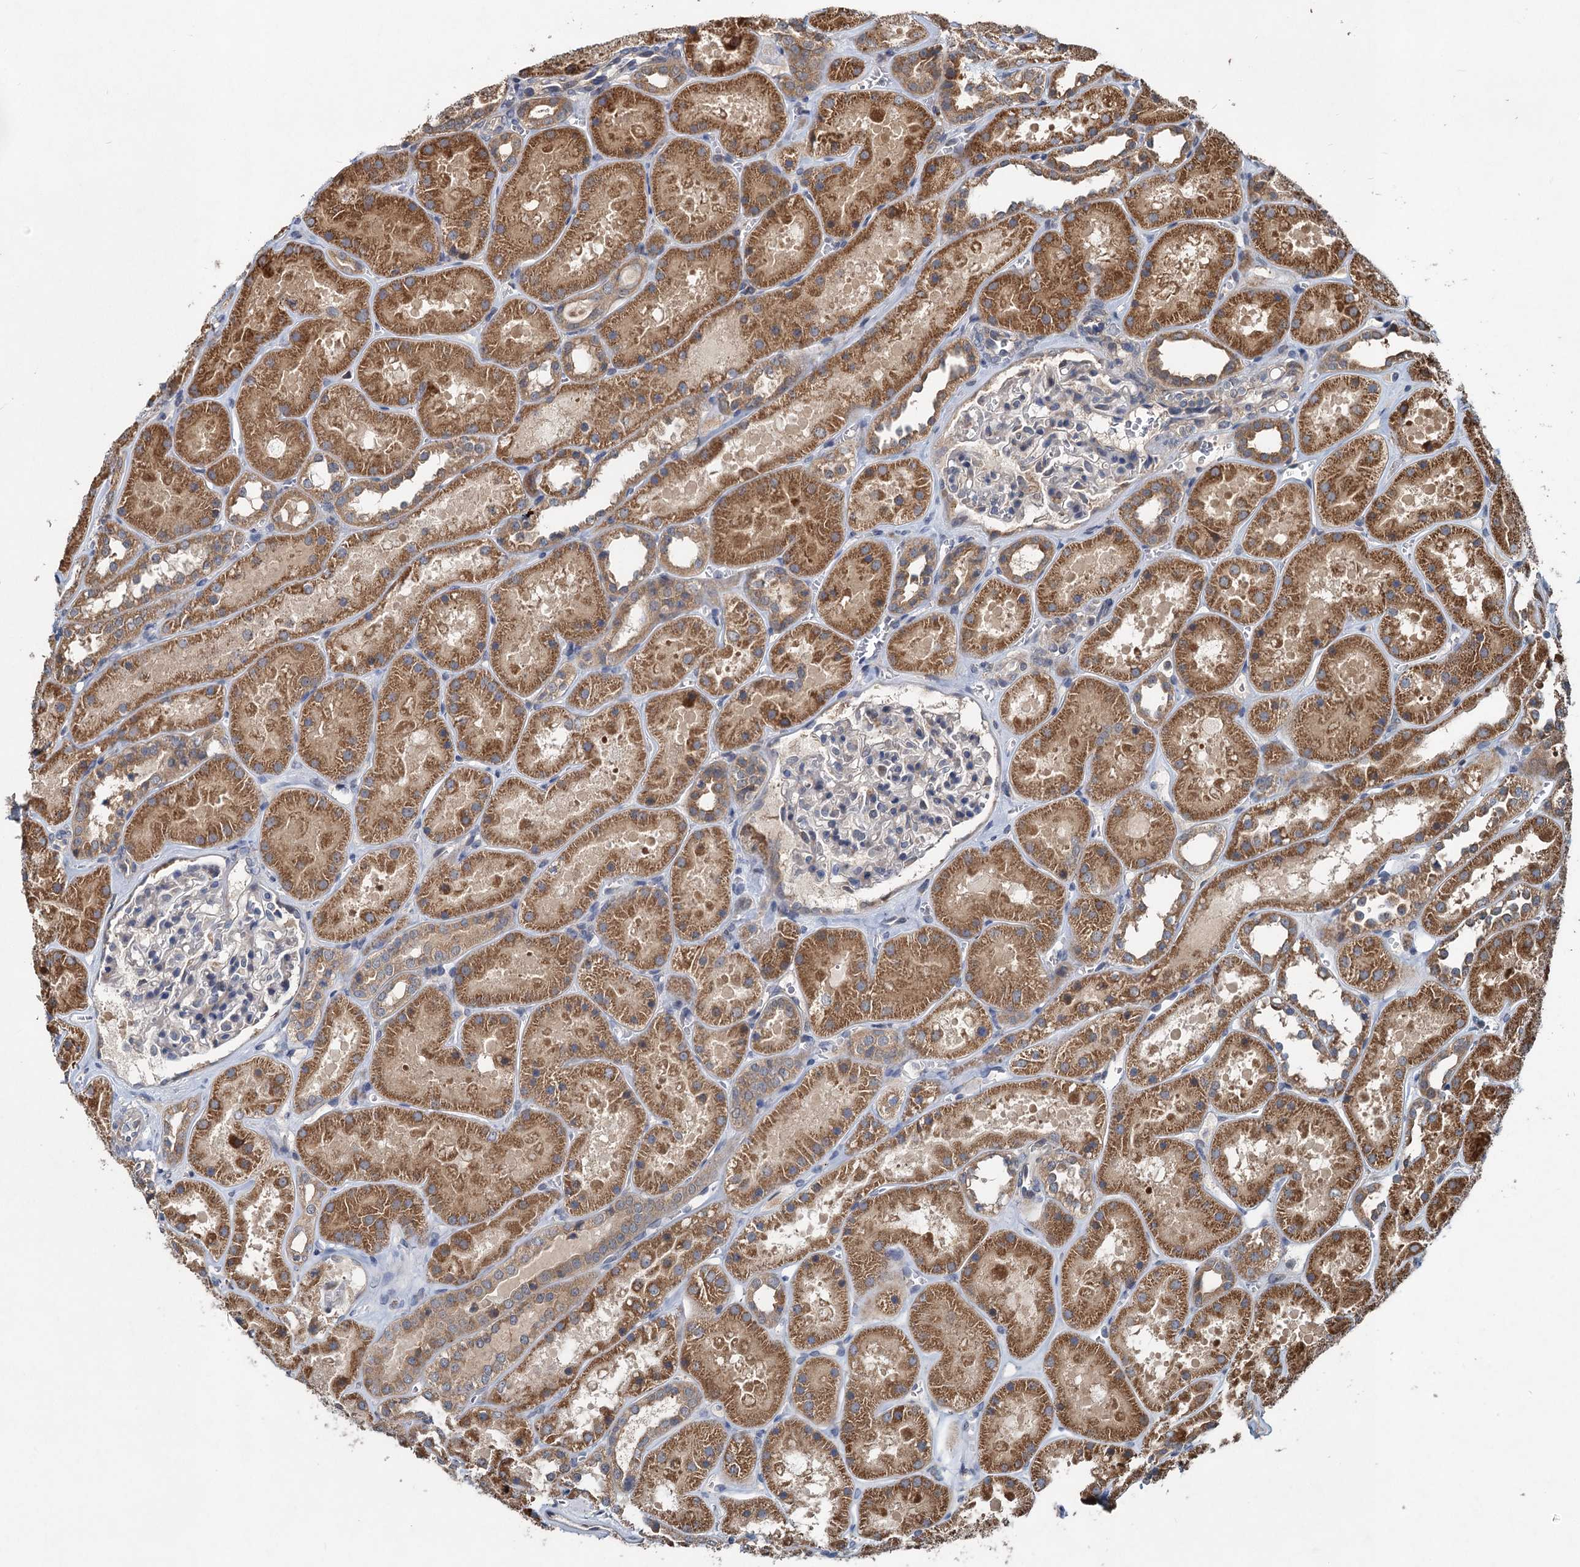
{"staining": {"intensity": "weak", "quantity": "<25%", "location": "cytoplasmic/membranous"}, "tissue": "kidney", "cell_type": "Cells in glomeruli", "image_type": "normal", "snomed": [{"axis": "morphology", "description": "Normal tissue, NOS"}, {"axis": "topography", "description": "Kidney"}], "caption": "Human kidney stained for a protein using IHC shows no staining in cells in glomeruli.", "gene": "OTUB1", "patient": {"sex": "female", "age": 41}}